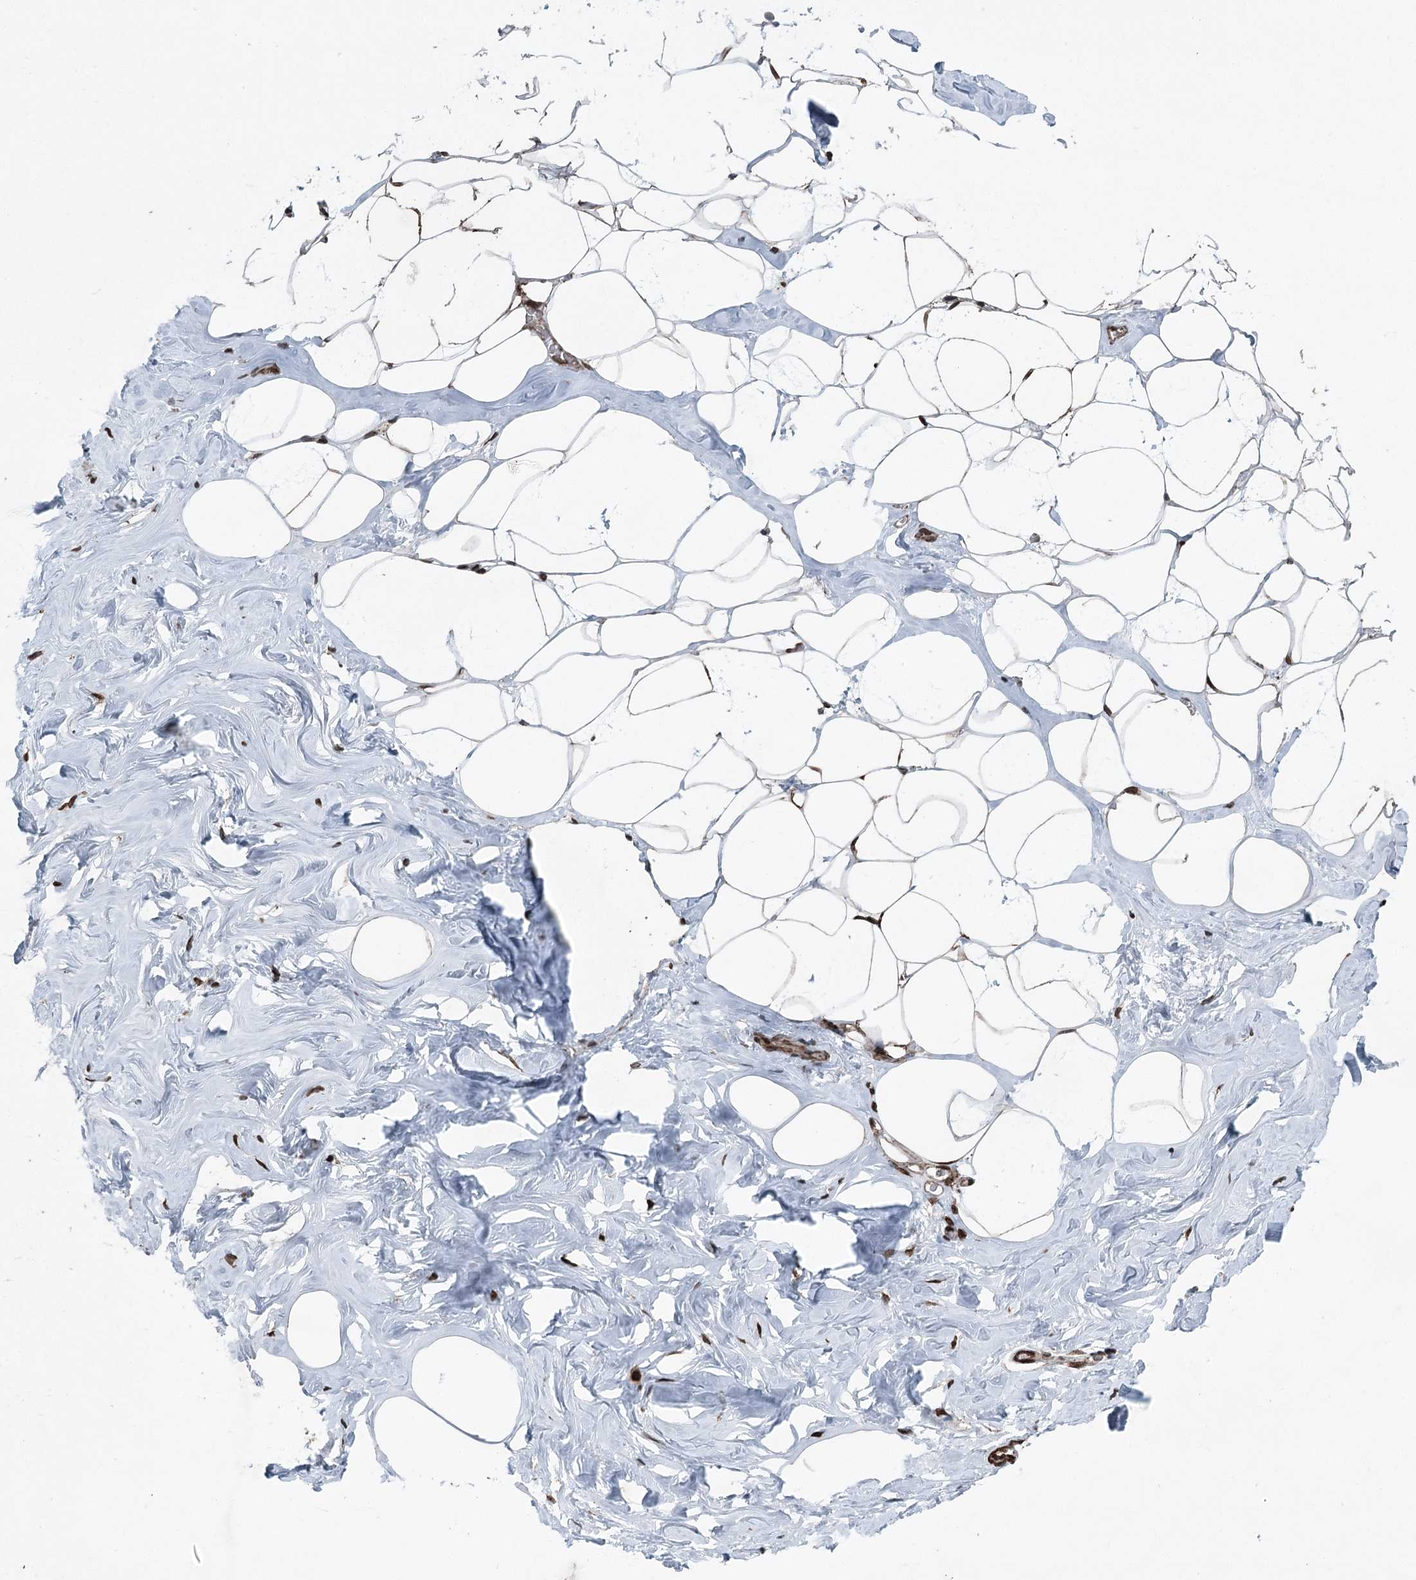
{"staining": {"intensity": "moderate", "quantity": "25%-75%", "location": "cytoplasmic/membranous"}, "tissue": "adipose tissue", "cell_type": "Adipocytes", "image_type": "normal", "snomed": [{"axis": "morphology", "description": "Normal tissue, NOS"}, {"axis": "morphology", "description": "Fibrosis, NOS"}, {"axis": "topography", "description": "Breast"}, {"axis": "topography", "description": "Adipose tissue"}], "caption": "Human adipose tissue stained for a protein (brown) reveals moderate cytoplasmic/membranous positive expression in about 25%-75% of adipocytes.", "gene": "BCKDHA", "patient": {"sex": "female", "age": 39}}